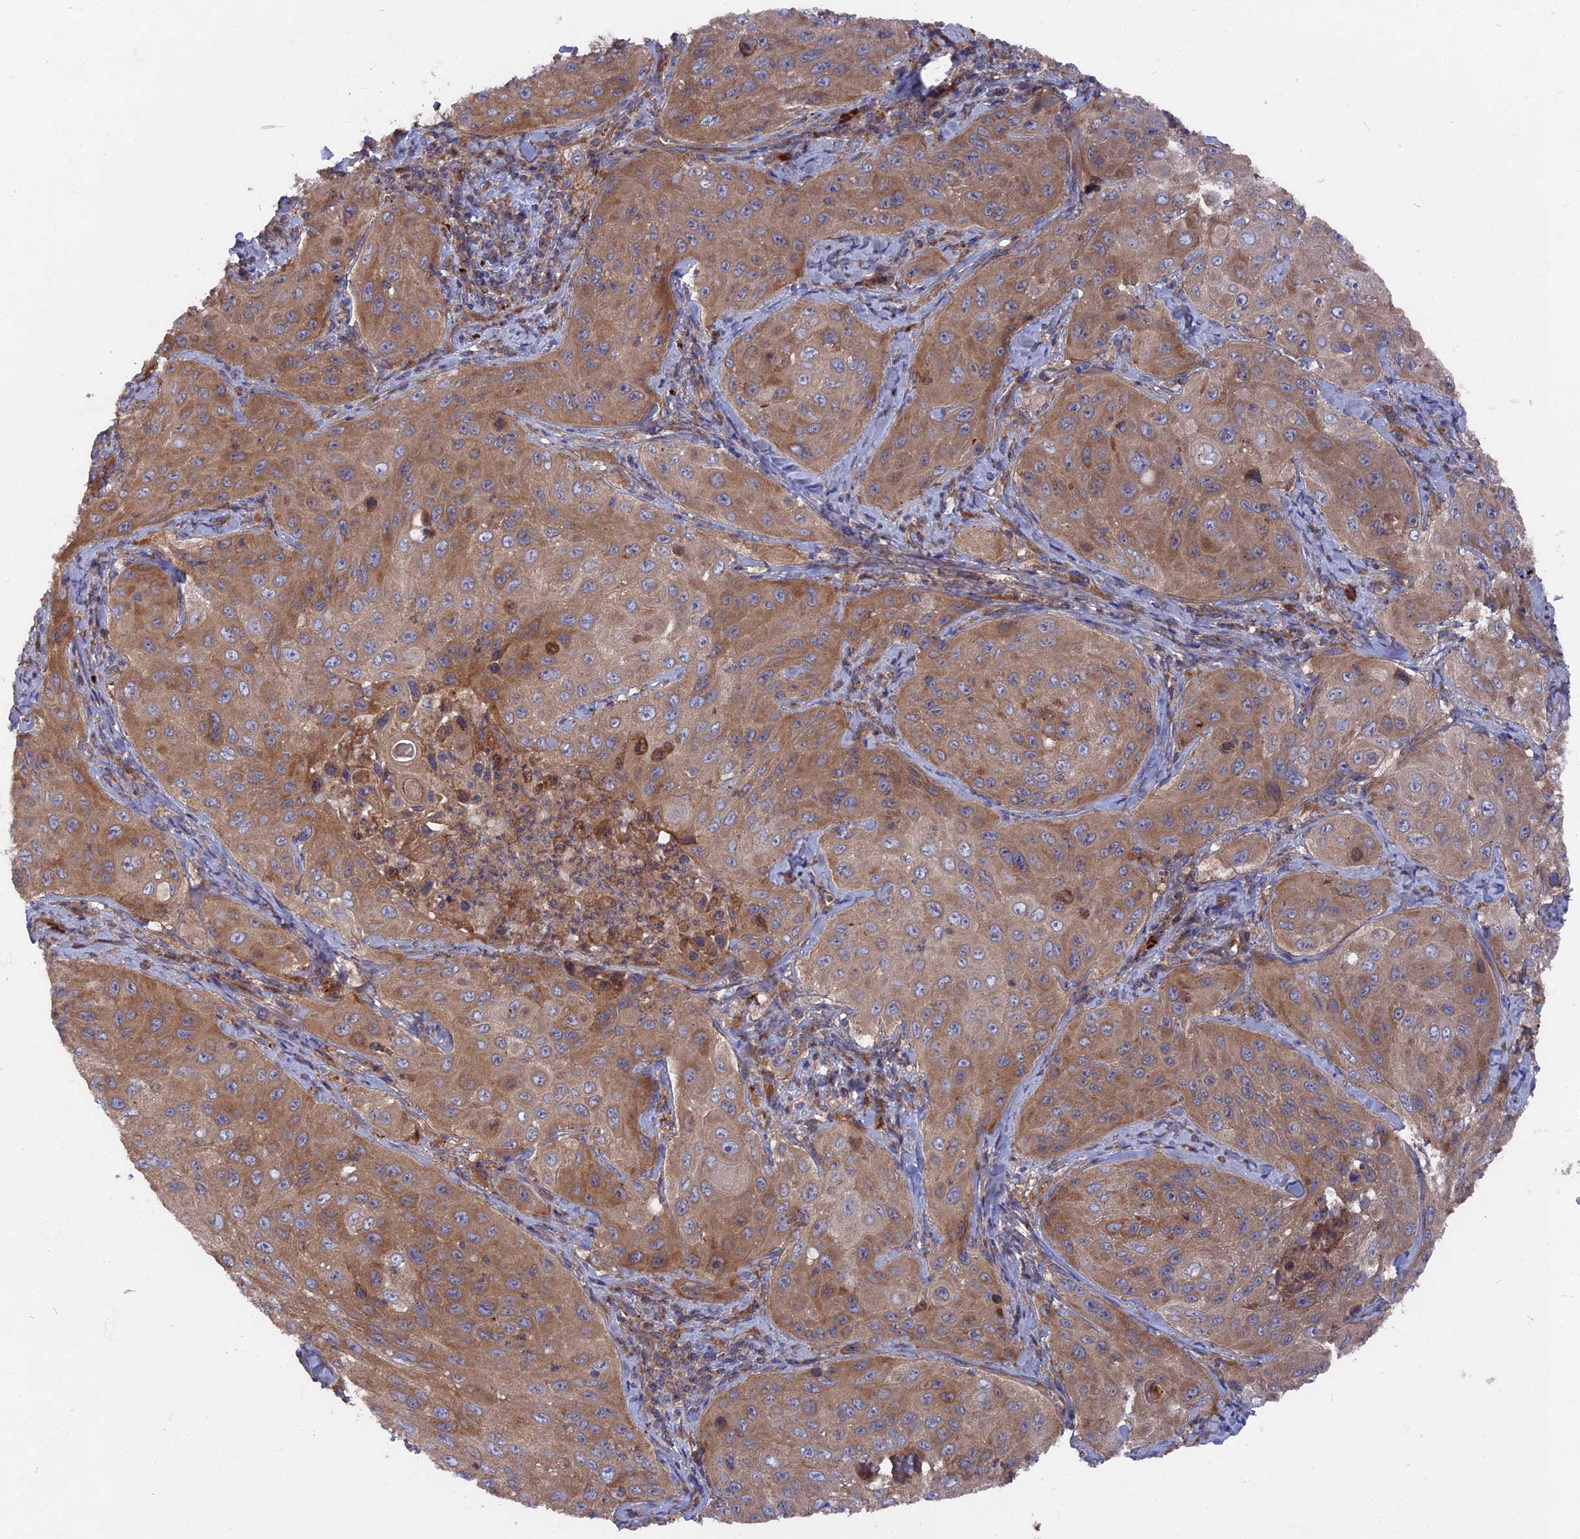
{"staining": {"intensity": "moderate", "quantity": ">75%", "location": "cytoplasmic/membranous"}, "tissue": "cervical cancer", "cell_type": "Tumor cells", "image_type": "cancer", "snomed": [{"axis": "morphology", "description": "Squamous cell carcinoma, NOS"}, {"axis": "topography", "description": "Cervix"}], "caption": "A brown stain labels moderate cytoplasmic/membranous expression of a protein in human squamous cell carcinoma (cervical) tumor cells.", "gene": "TELO2", "patient": {"sex": "female", "age": 42}}